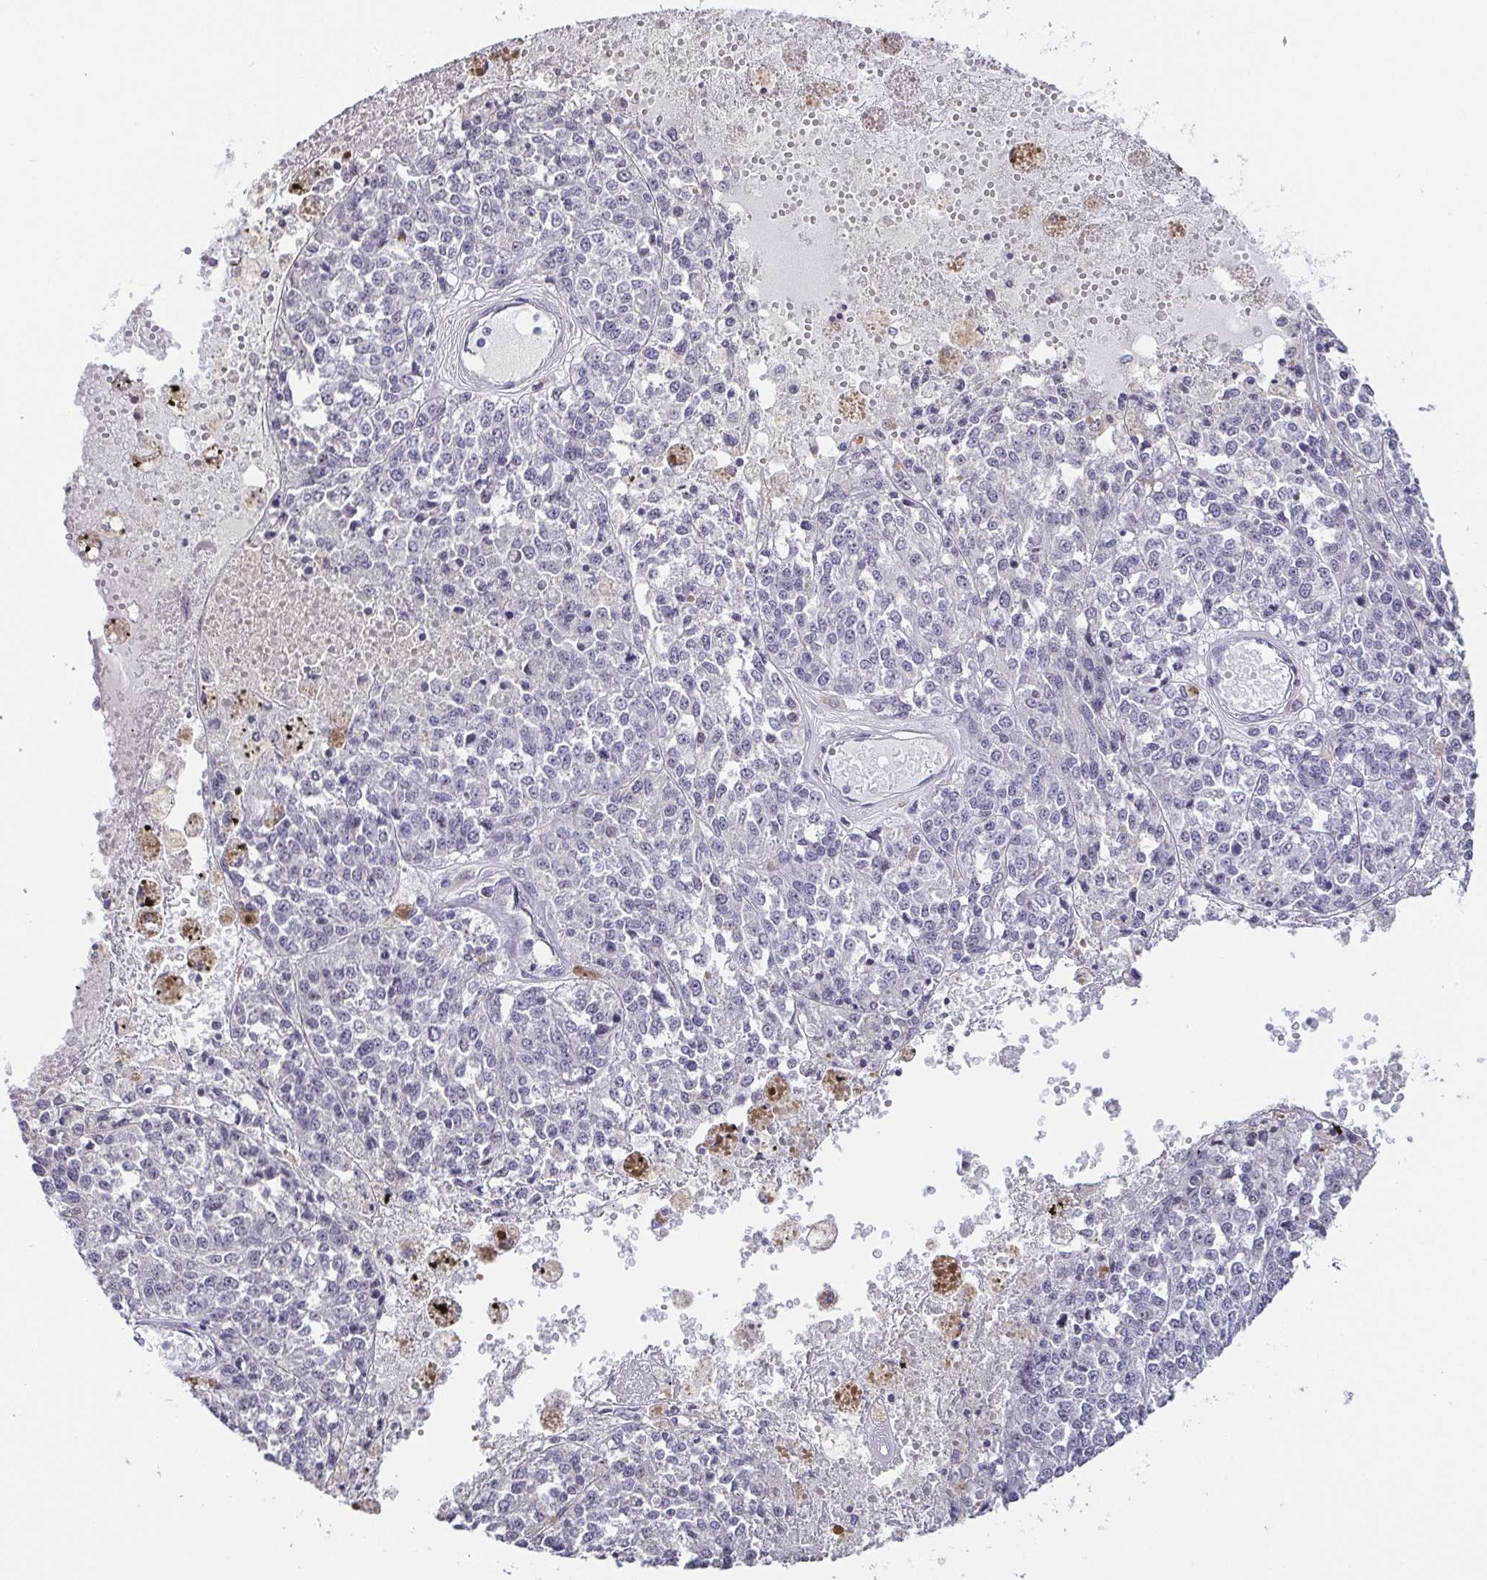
{"staining": {"intensity": "negative", "quantity": "none", "location": "none"}, "tissue": "melanoma", "cell_type": "Tumor cells", "image_type": "cancer", "snomed": [{"axis": "morphology", "description": "Malignant melanoma, Metastatic site"}, {"axis": "topography", "description": "Lymph node"}], "caption": "Immunohistochemistry (IHC) micrograph of human melanoma stained for a protein (brown), which exhibits no staining in tumor cells.", "gene": "NEFH", "patient": {"sex": "female", "age": 64}}